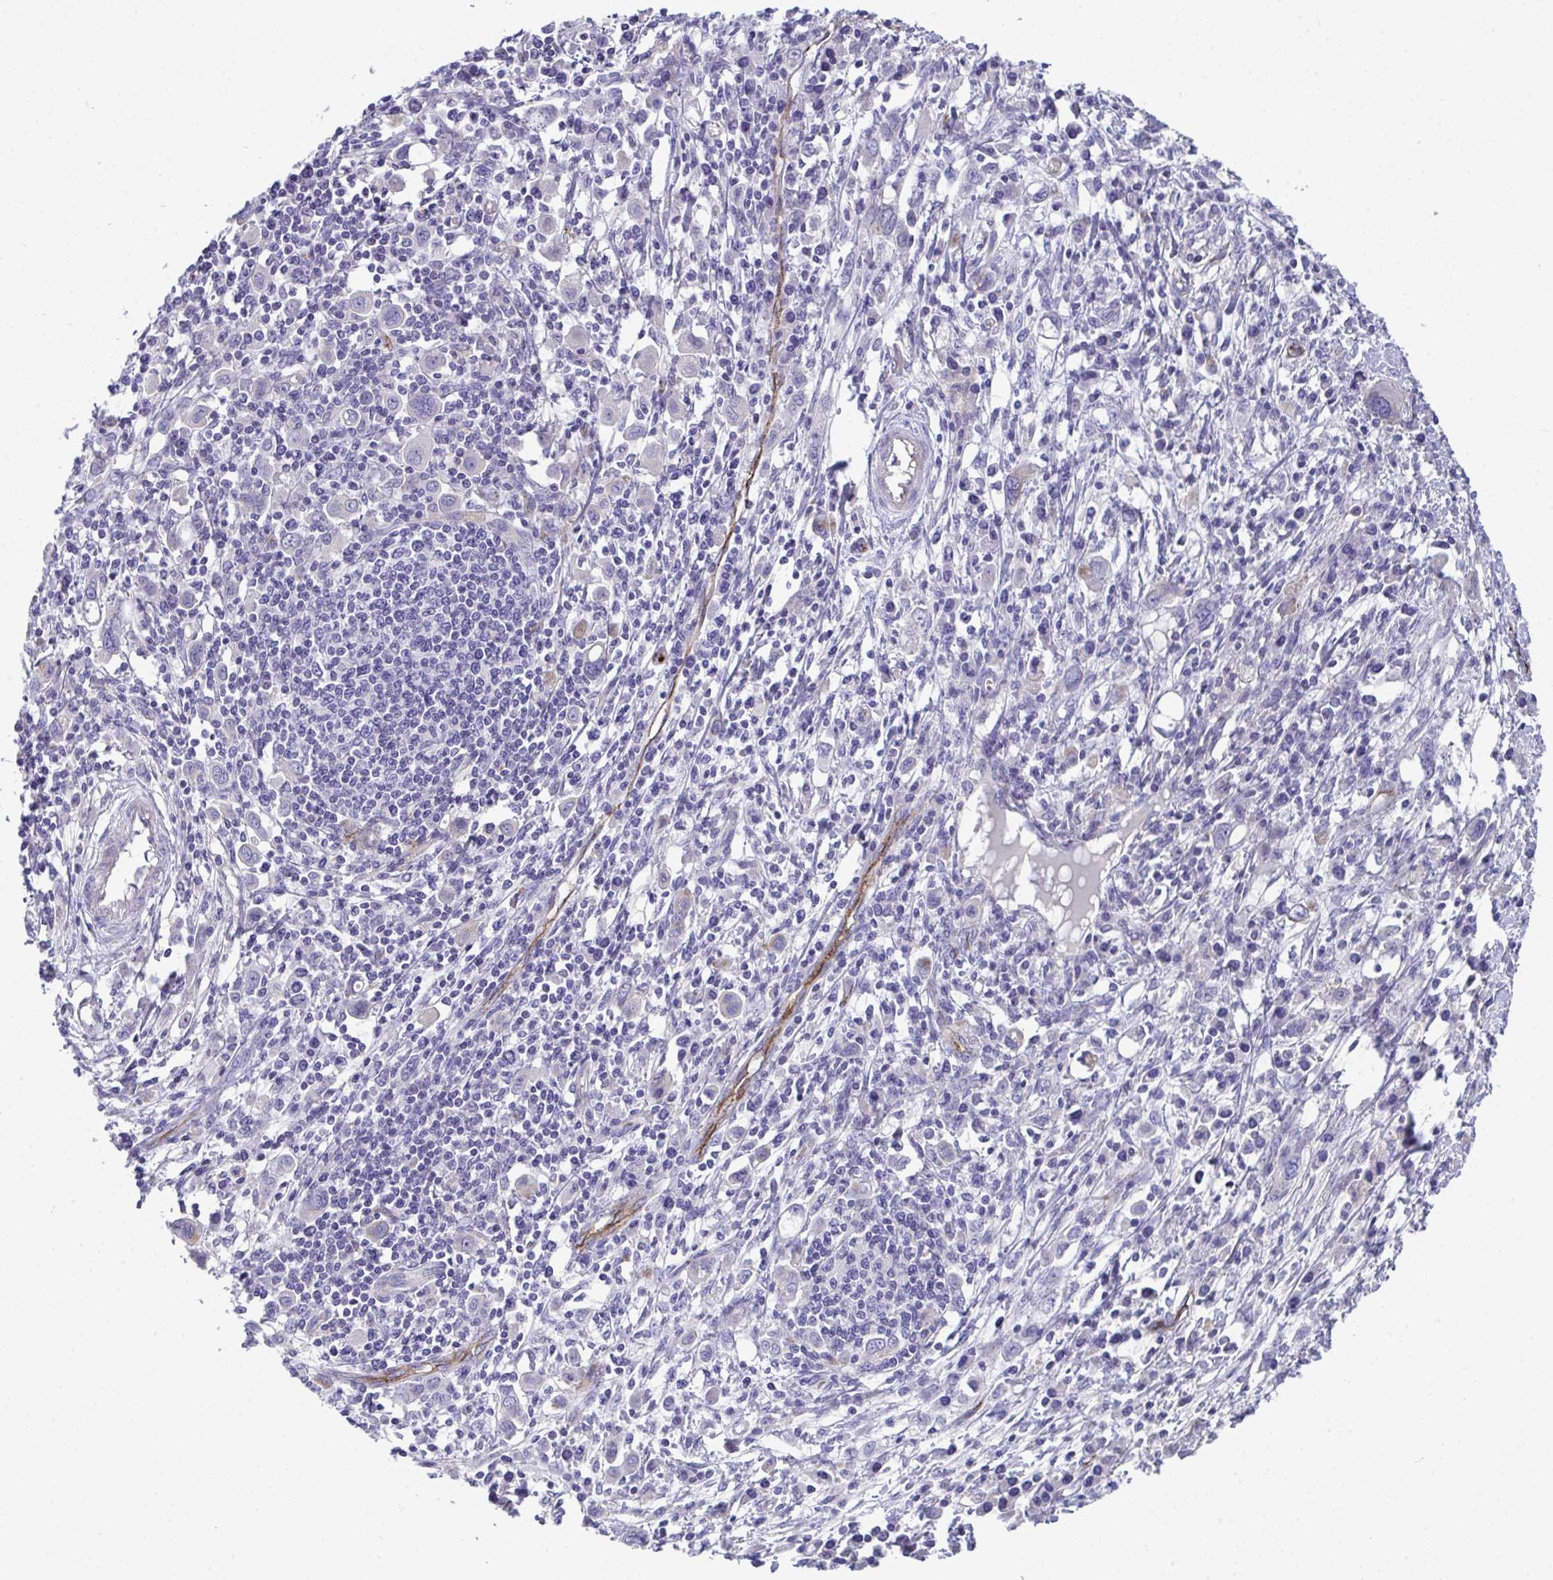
{"staining": {"intensity": "negative", "quantity": "none", "location": "none"}, "tissue": "stomach cancer", "cell_type": "Tumor cells", "image_type": "cancer", "snomed": [{"axis": "morphology", "description": "Adenocarcinoma, NOS"}, {"axis": "topography", "description": "Stomach, upper"}], "caption": "Tumor cells are negative for brown protein staining in stomach cancer.", "gene": "TOR1AIP2", "patient": {"sex": "male", "age": 75}}